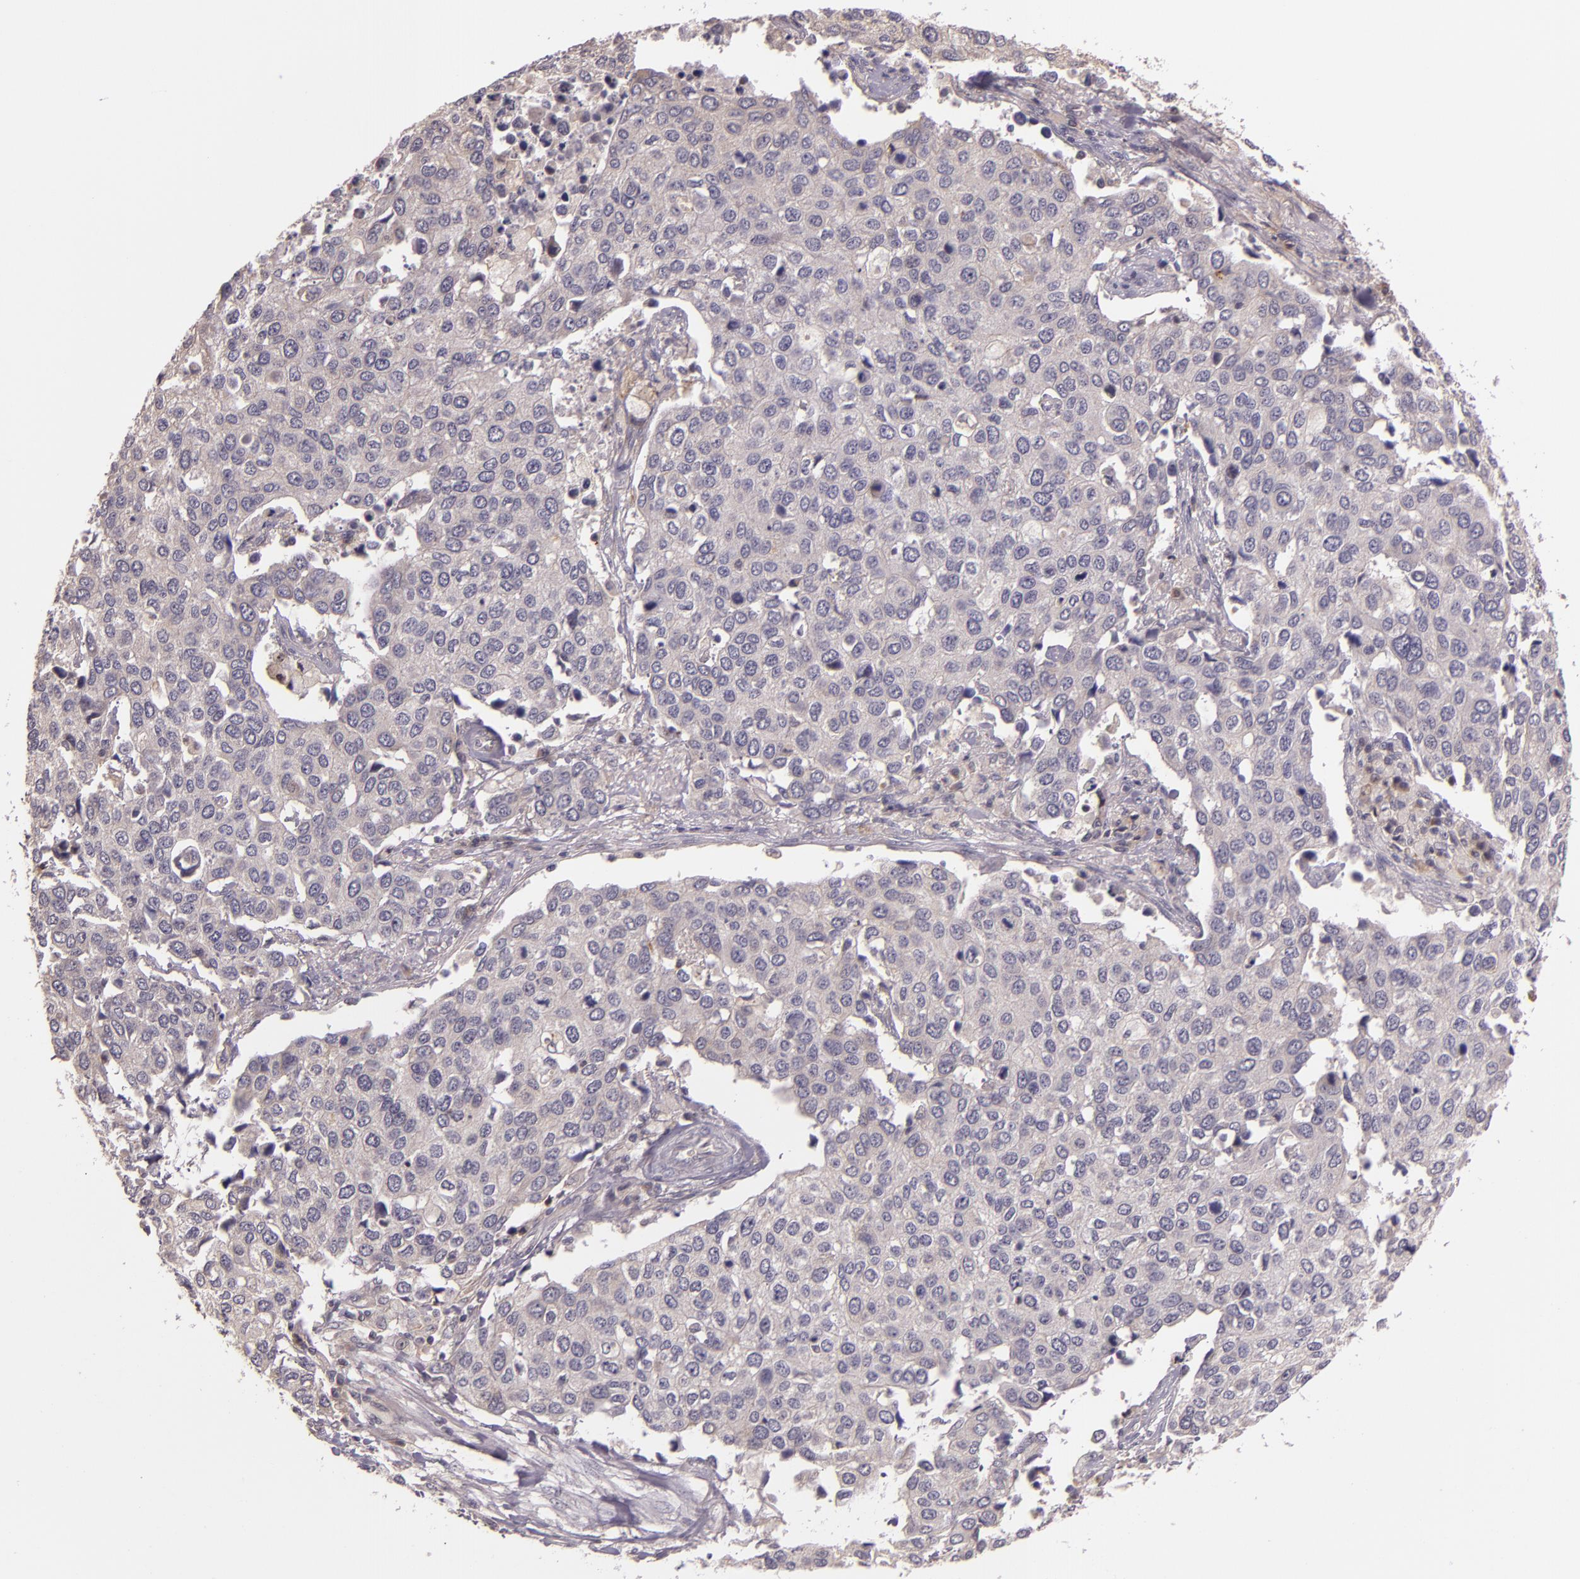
{"staining": {"intensity": "negative", "quantity": "none", "location": "none"}, "tissue": "cervical cancer", "cell_type": "Tumor cells", "image_type": "cancer", "snomed": [{"axis": "morphology", "description": "Squamous cell carcinoma, NOS"}, {"axis": "topography", "description": "Cervix"}], "caption": "Cervical cancer (squamous cell carcinoma) was stained to show a protein in brown. There is no significant staining in tumor cells.", "gene": "ARMH4", "patient": {"sex": "female", "age": 54}}